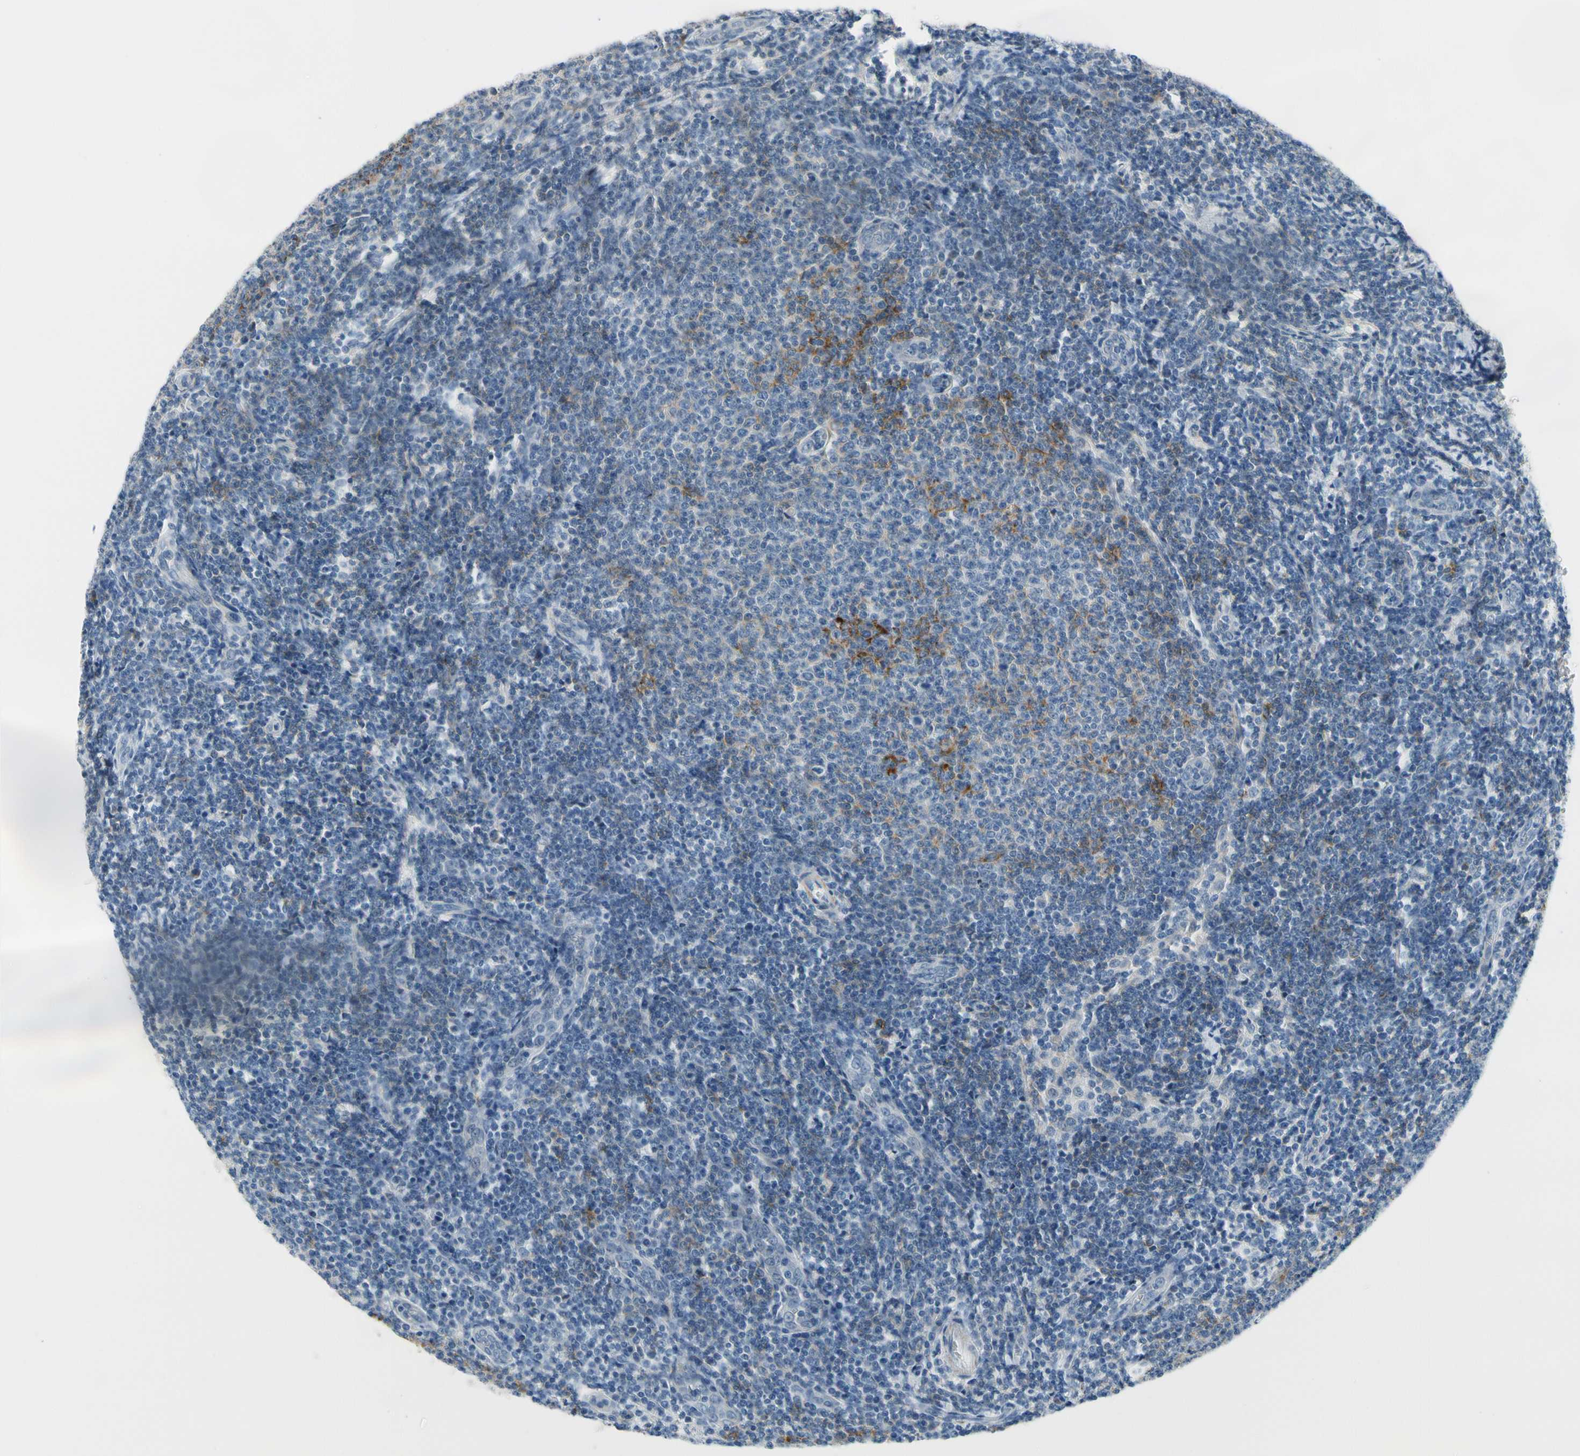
{"staining": {"intensity": "moderate", "quantity": "<25%", "location": "cytoplasmic/membranous"}, "tissue": "lymphoma", "cell_type": "Tumor cells", "image_type": "cancer", "snomed": [{"axis": "morphology", "description": "Malignant lymphoma, non-Hodgkin's type, Low grade"}, {"axis": "topography", "description": "Lymph node"}], "caption": "Immunohistochemical staining of malignant lymphoma, non-Hodgkin's type (low-grade) shows low levels of moderate cytoplasmic/membranous protein expression in about <25% of tumor cells. Nuclei are stained in blue.", "gene": "FCER2", "patient": {"sex": "male", "age": 66}}